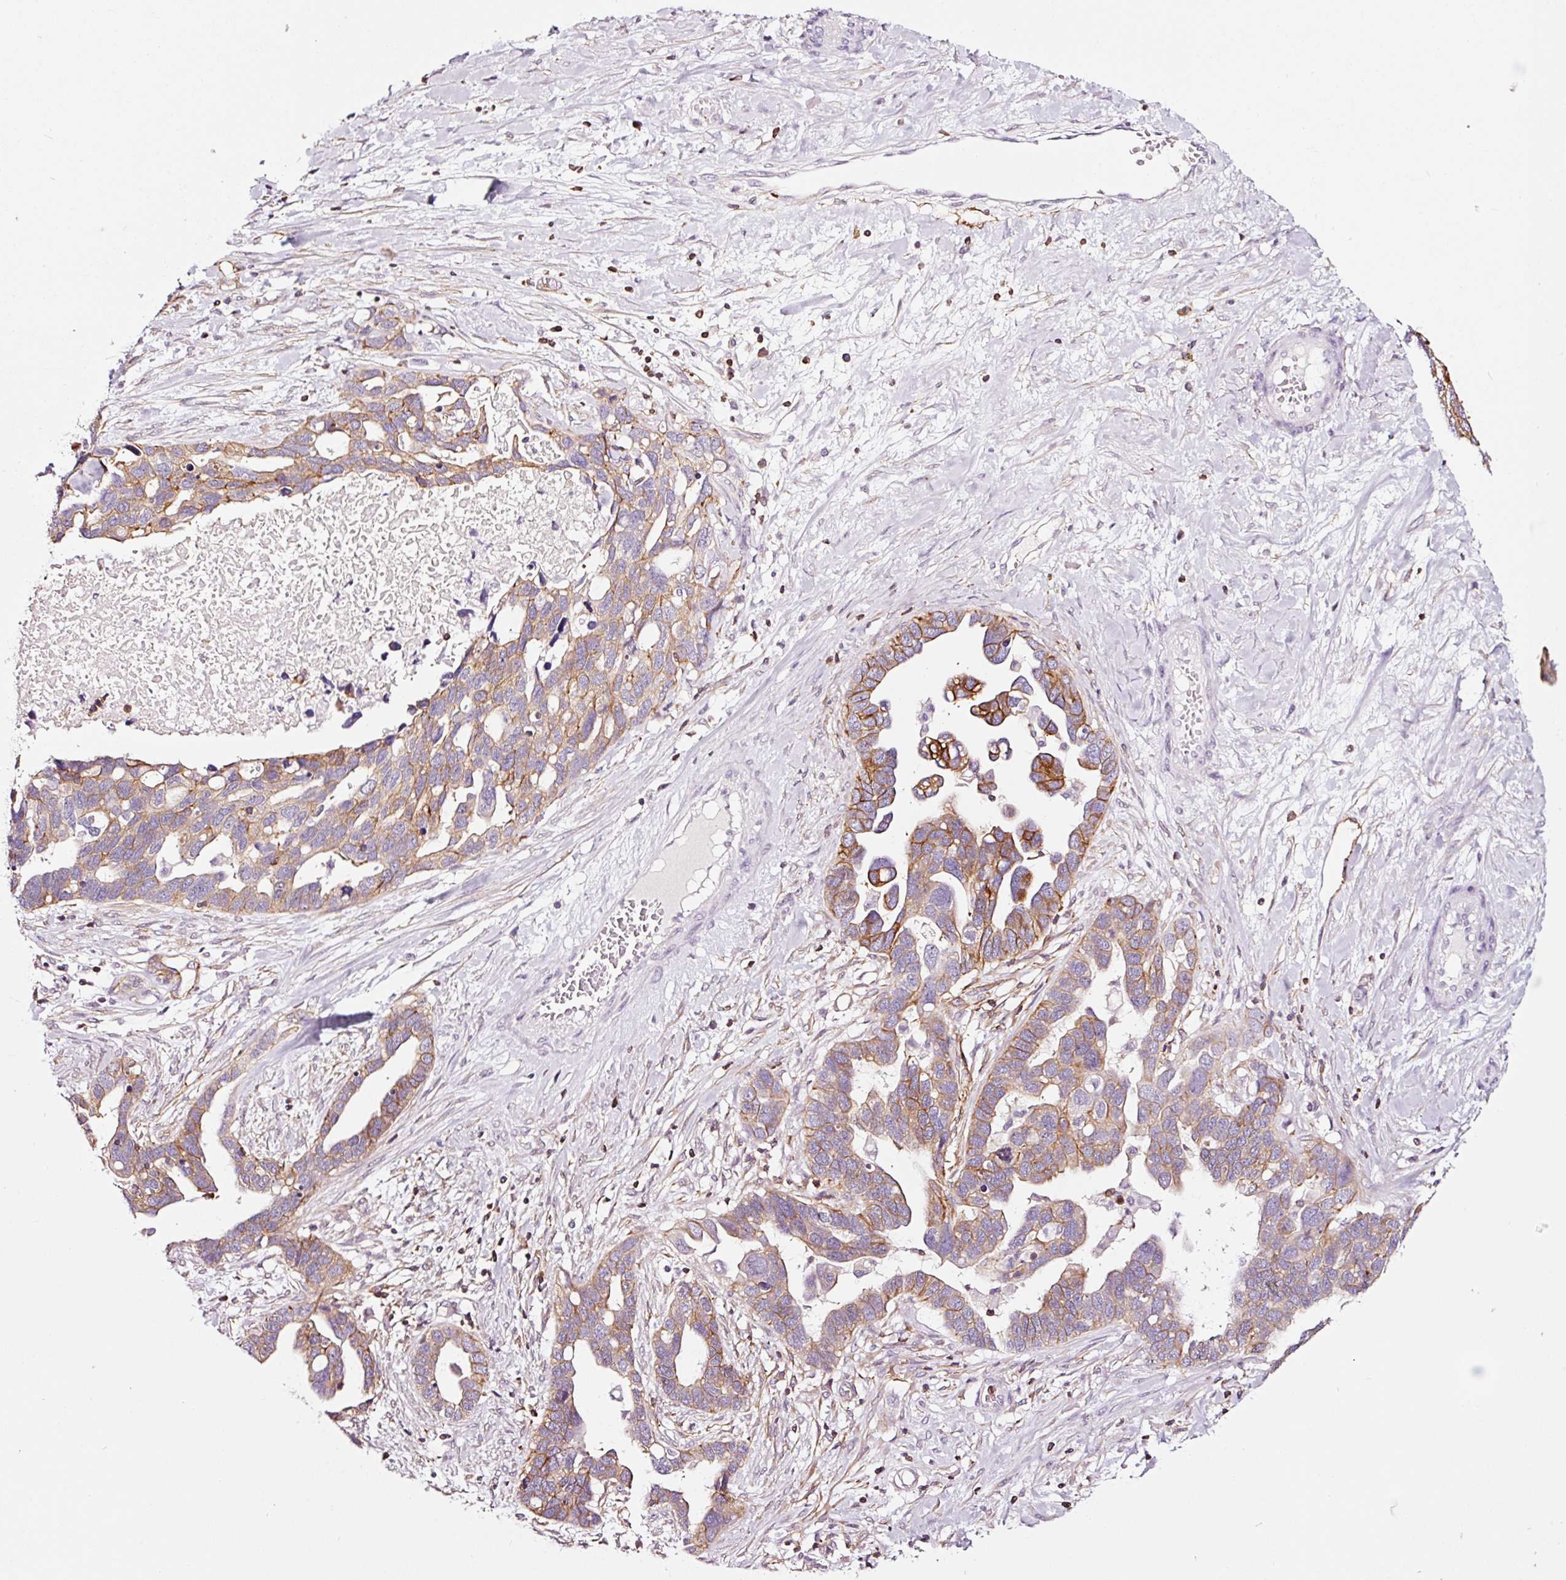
{"staining": {"intensity": "moderate", "quantity": ">75%", "location": "cytoplasmic/membranous"}, "tissue": "ovarian cancer", "cell_type": "Tumor cells", "image_type": "cancer", "snomed": [{"axis": "morphology", "description": "Cystadenocarcinoma, serous, NOS"}, {"axis": "topography", "description": "Ovary"}], "caption": "Immunohistochemical staining of human ovarian cancer (serous cystadenocarcinoma) demonstrates medium levels of moderate cytoplasmic/membranous protein positivity in approximately >75% of tumor cells.", "gene": "ADD3", "patient": {"sex": "female", "age": 54}}